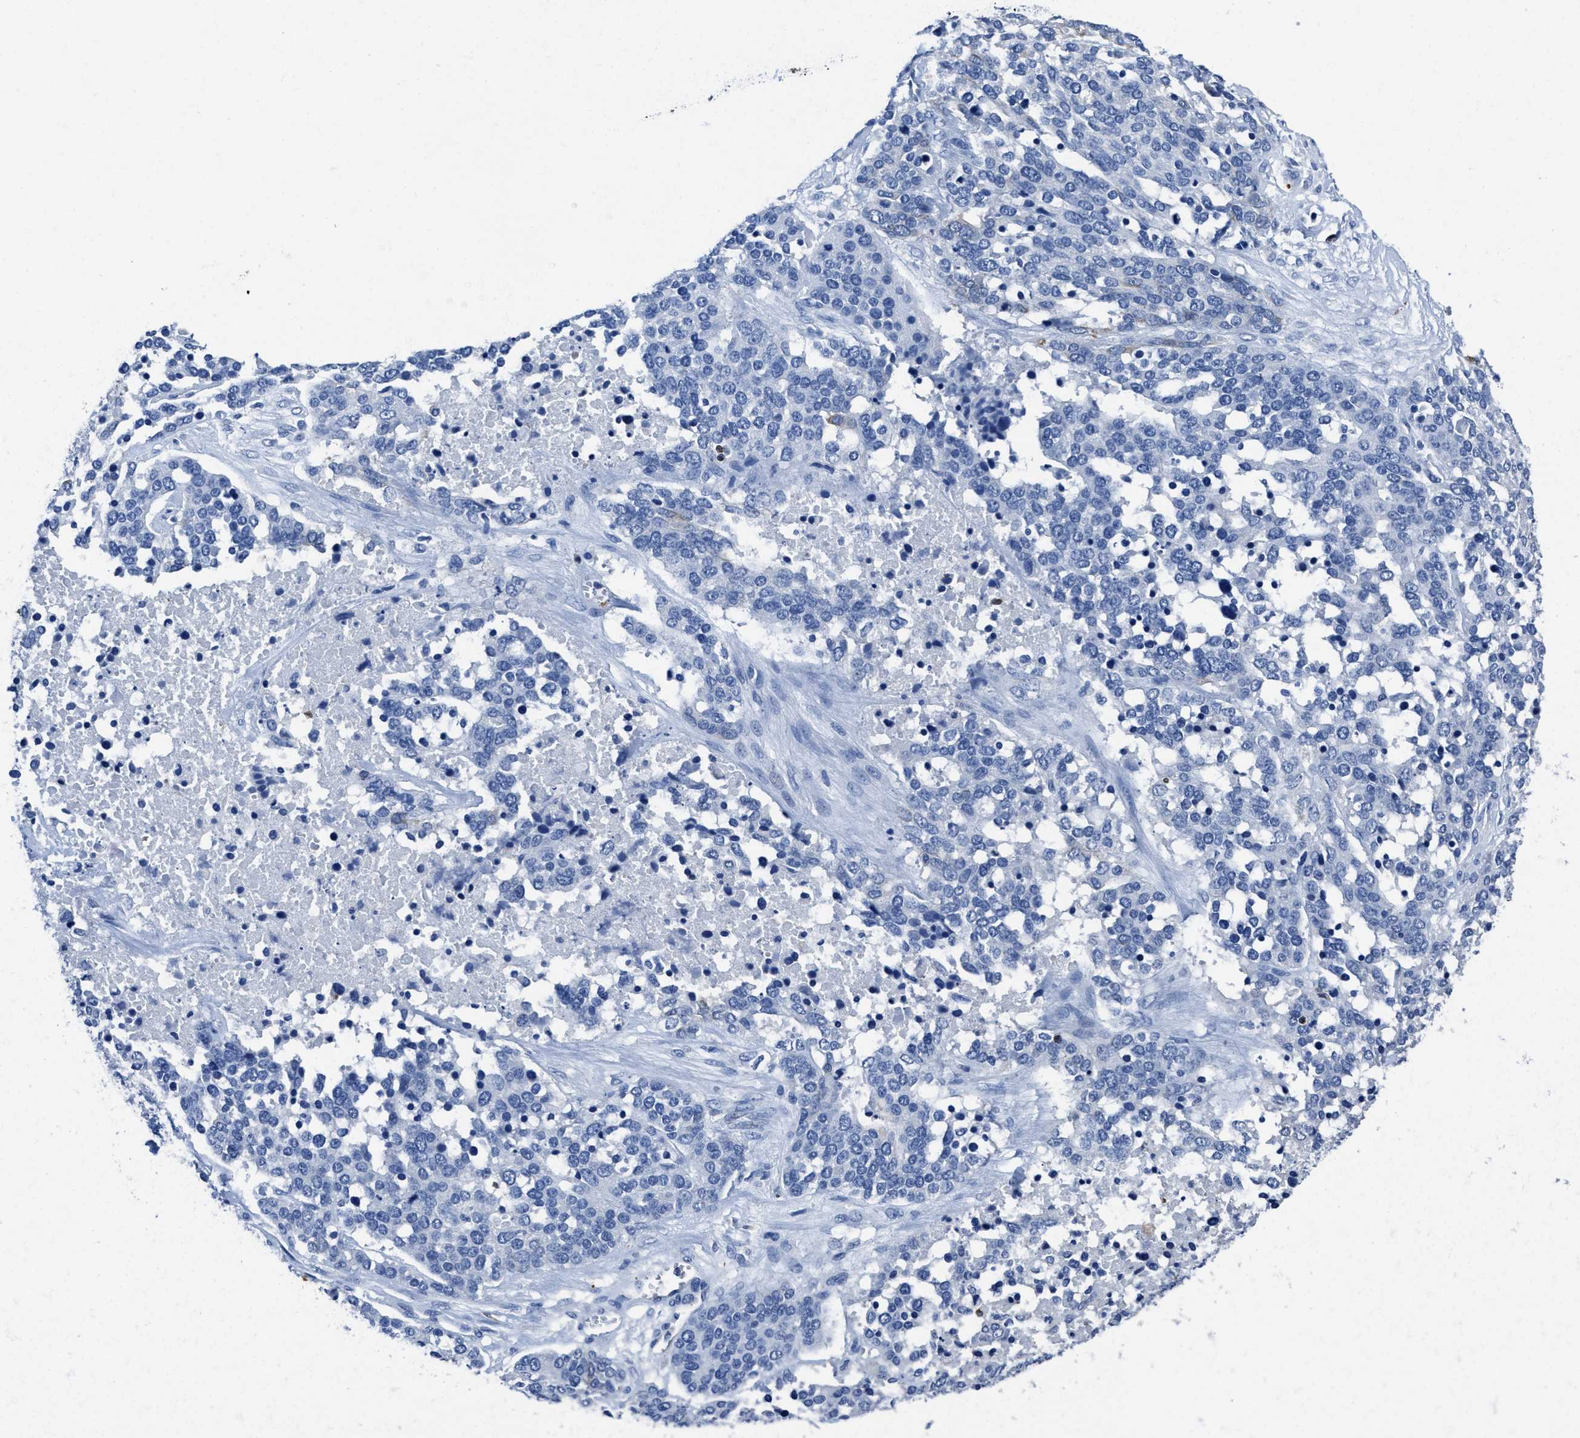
{"staining": {"intensity": "negative", "quantity": "none", "location": "none"}, "tissue": "ovarian cancer", "cell_type": "Tumor cells", "image_type": "cancer", "snomed": [{"axis": "morphology", "description": "Cystadenocarcinoma, serous, NOS"}, {"axis": "topography", "description": "Ovary"}], "caption": "A high-resolution histopathology image shows IHC staining of ovarian cancer (serous cystadenocarcinoma), which shows no significant positivity in tumor cells. (Brightfield microscopy of DAB immunohistochemistry (IHC) at high magnification).", "gene": "ITGA3", "patient": {"sex": "female", "age": 44}}